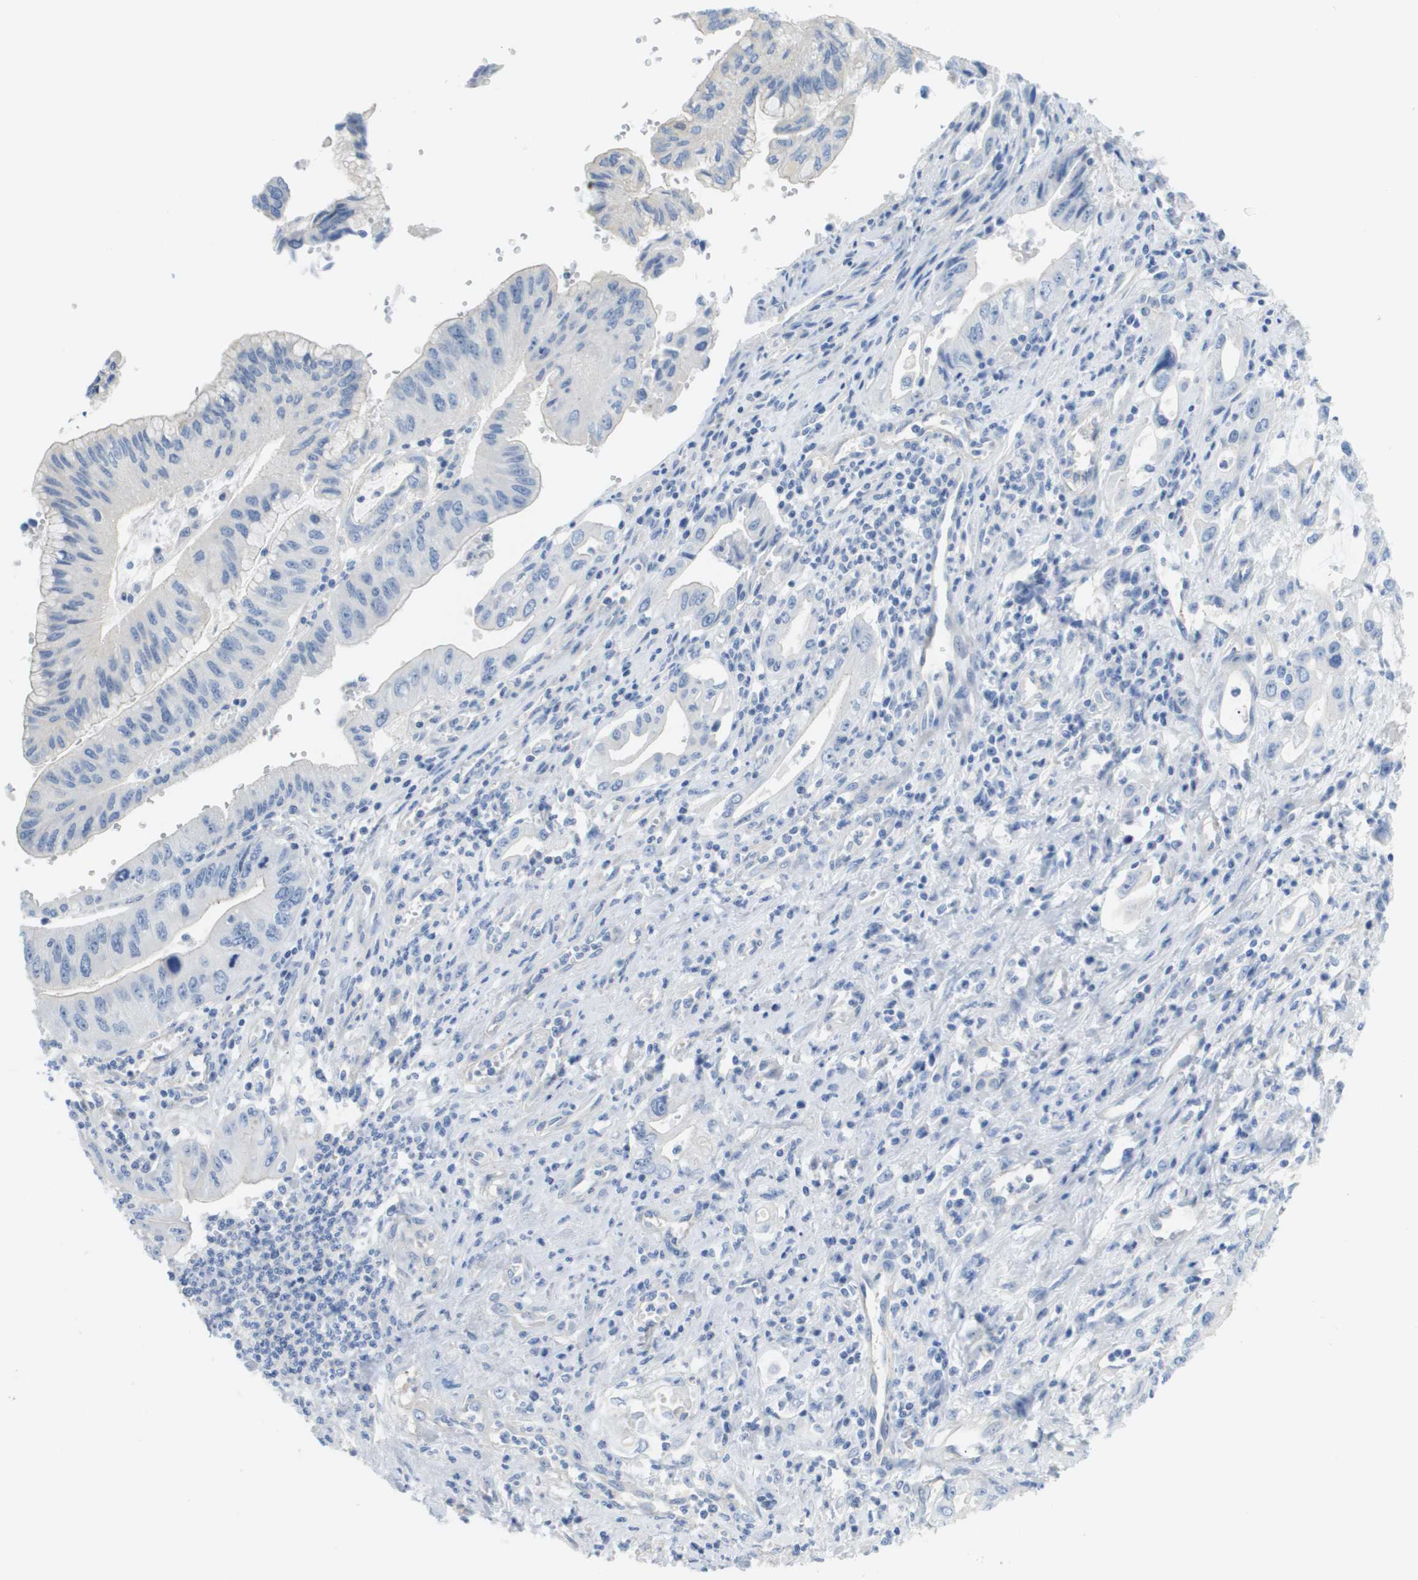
{"staining": {"intensity": "negative", "quantity": "none", "location": "none"}, "tissue": "pancreatic cancer", "cell_type": "Tumor cells", "image_type": "cancer", "snomed": [{"axis": "morphology", "description": "Adenocarcinoma, NOS"}, {"axis": "topography", "description": "Pancreas"}], "caption": "The IHC histopathology image has no significant staining in tumor cells of adenocarcinoma (pancreatic) tissue.", "gene": "MYL3", "patient": {"sex": "female", "age": 73}}